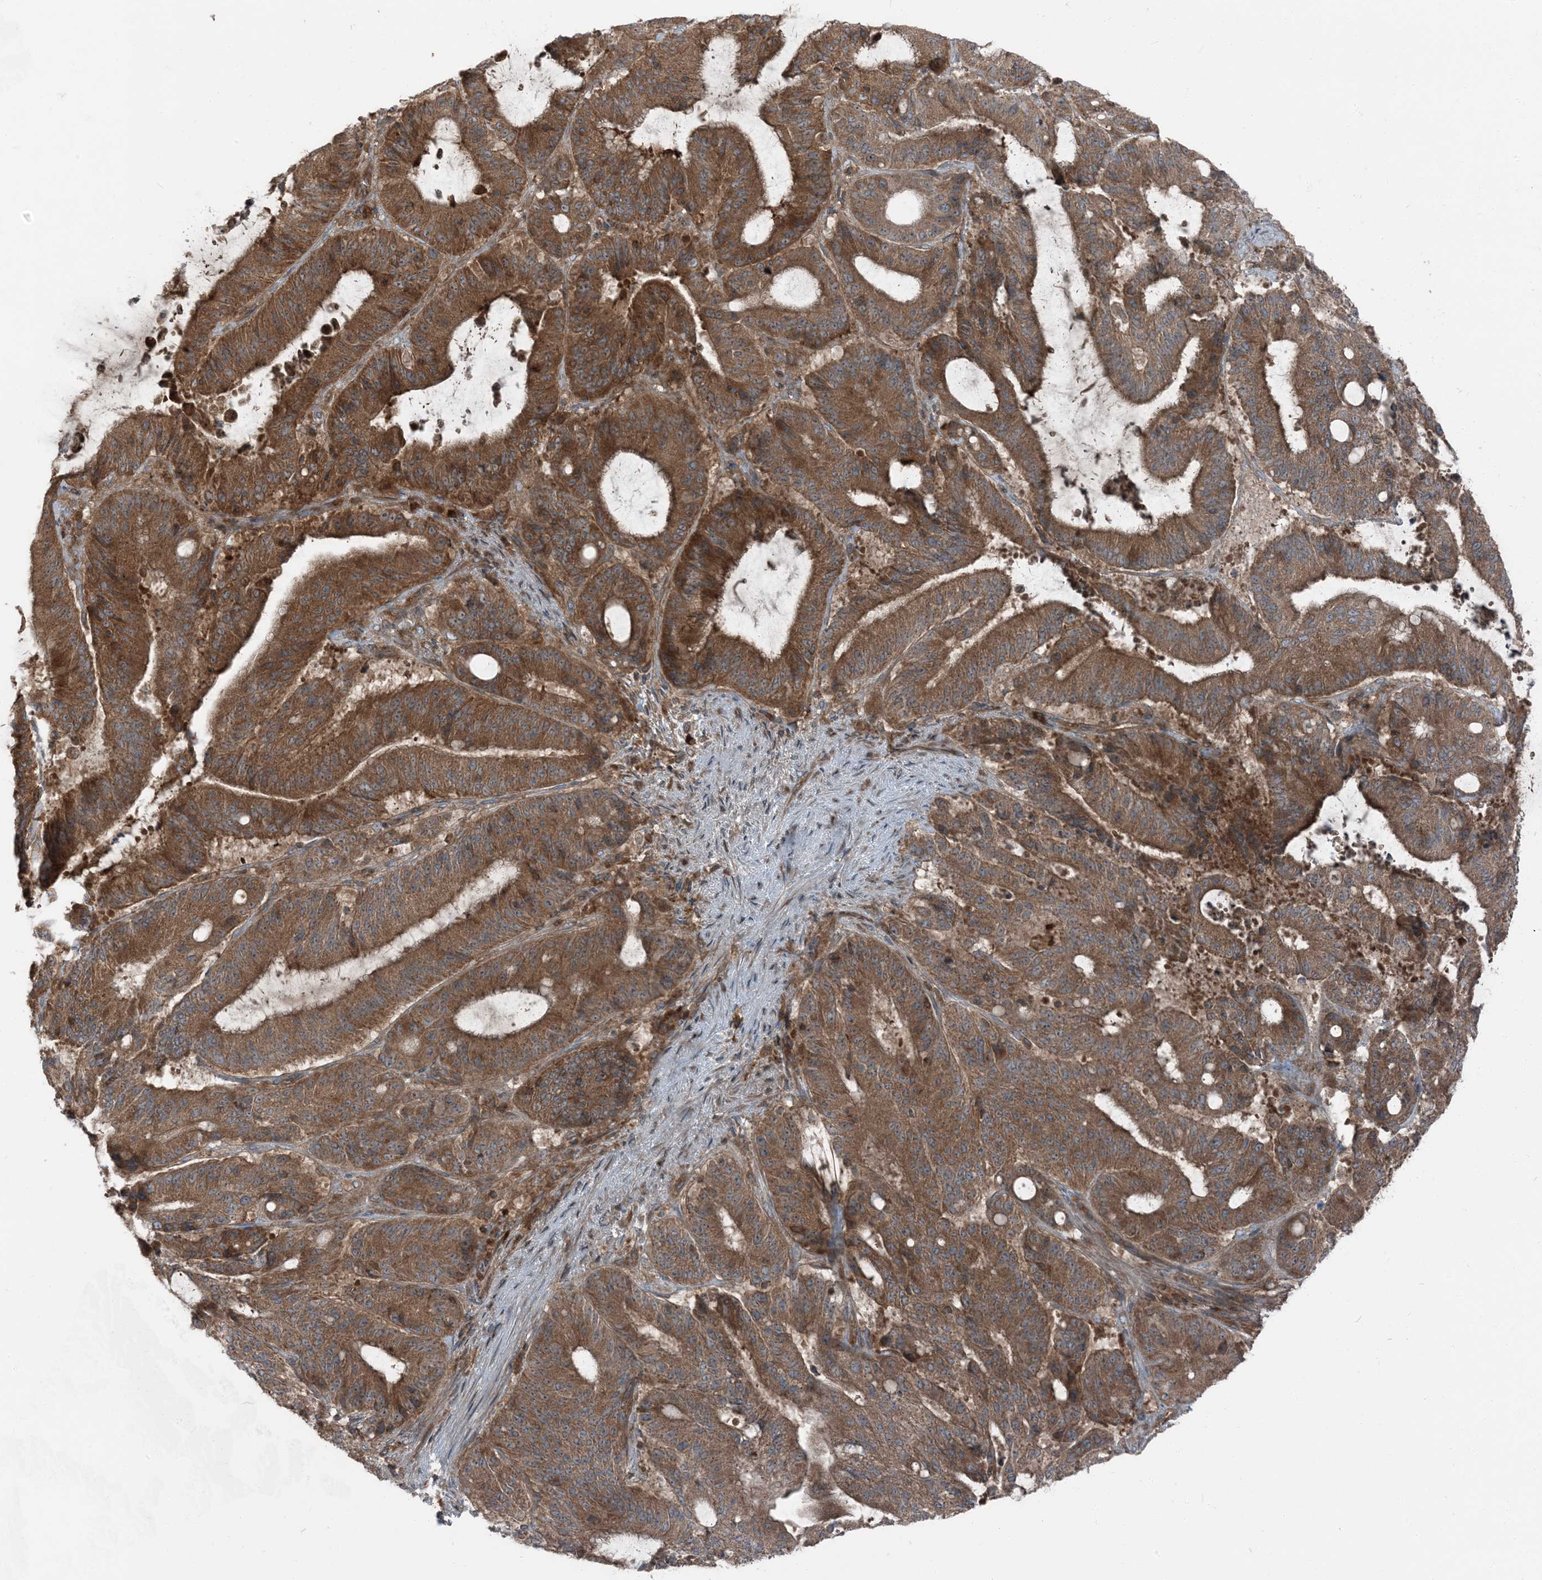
{"staining": {"intensity": "moderate", "quantity": ">75%", "location": "cytoplasmic/membranous"}, "tissue": "liver cancer", "cell_type": "Tumor cells", "image_type": "cancer", "snomed": [{"axis": "morphology", "description": "Normal tissue, NOS"}, {"axis": "morphology", "description": "Cholangiocarcinoma"}, {"axis": "topography", "description": "Liver"}, {"axis": "topography", "description": "Peripheral nerve tissue"}], "caption": "Immunohistochemistry (IHC) photomicrograph of human cholangiocarcinoma (liver) stained for a protein (brown), which exhibits medium levels of moderate cytoplasmic/membranous expression in approximately >75% of tumor cells.", "gene": "RAB3GAP1", "patient": {"sex": "female", "age": 73}}